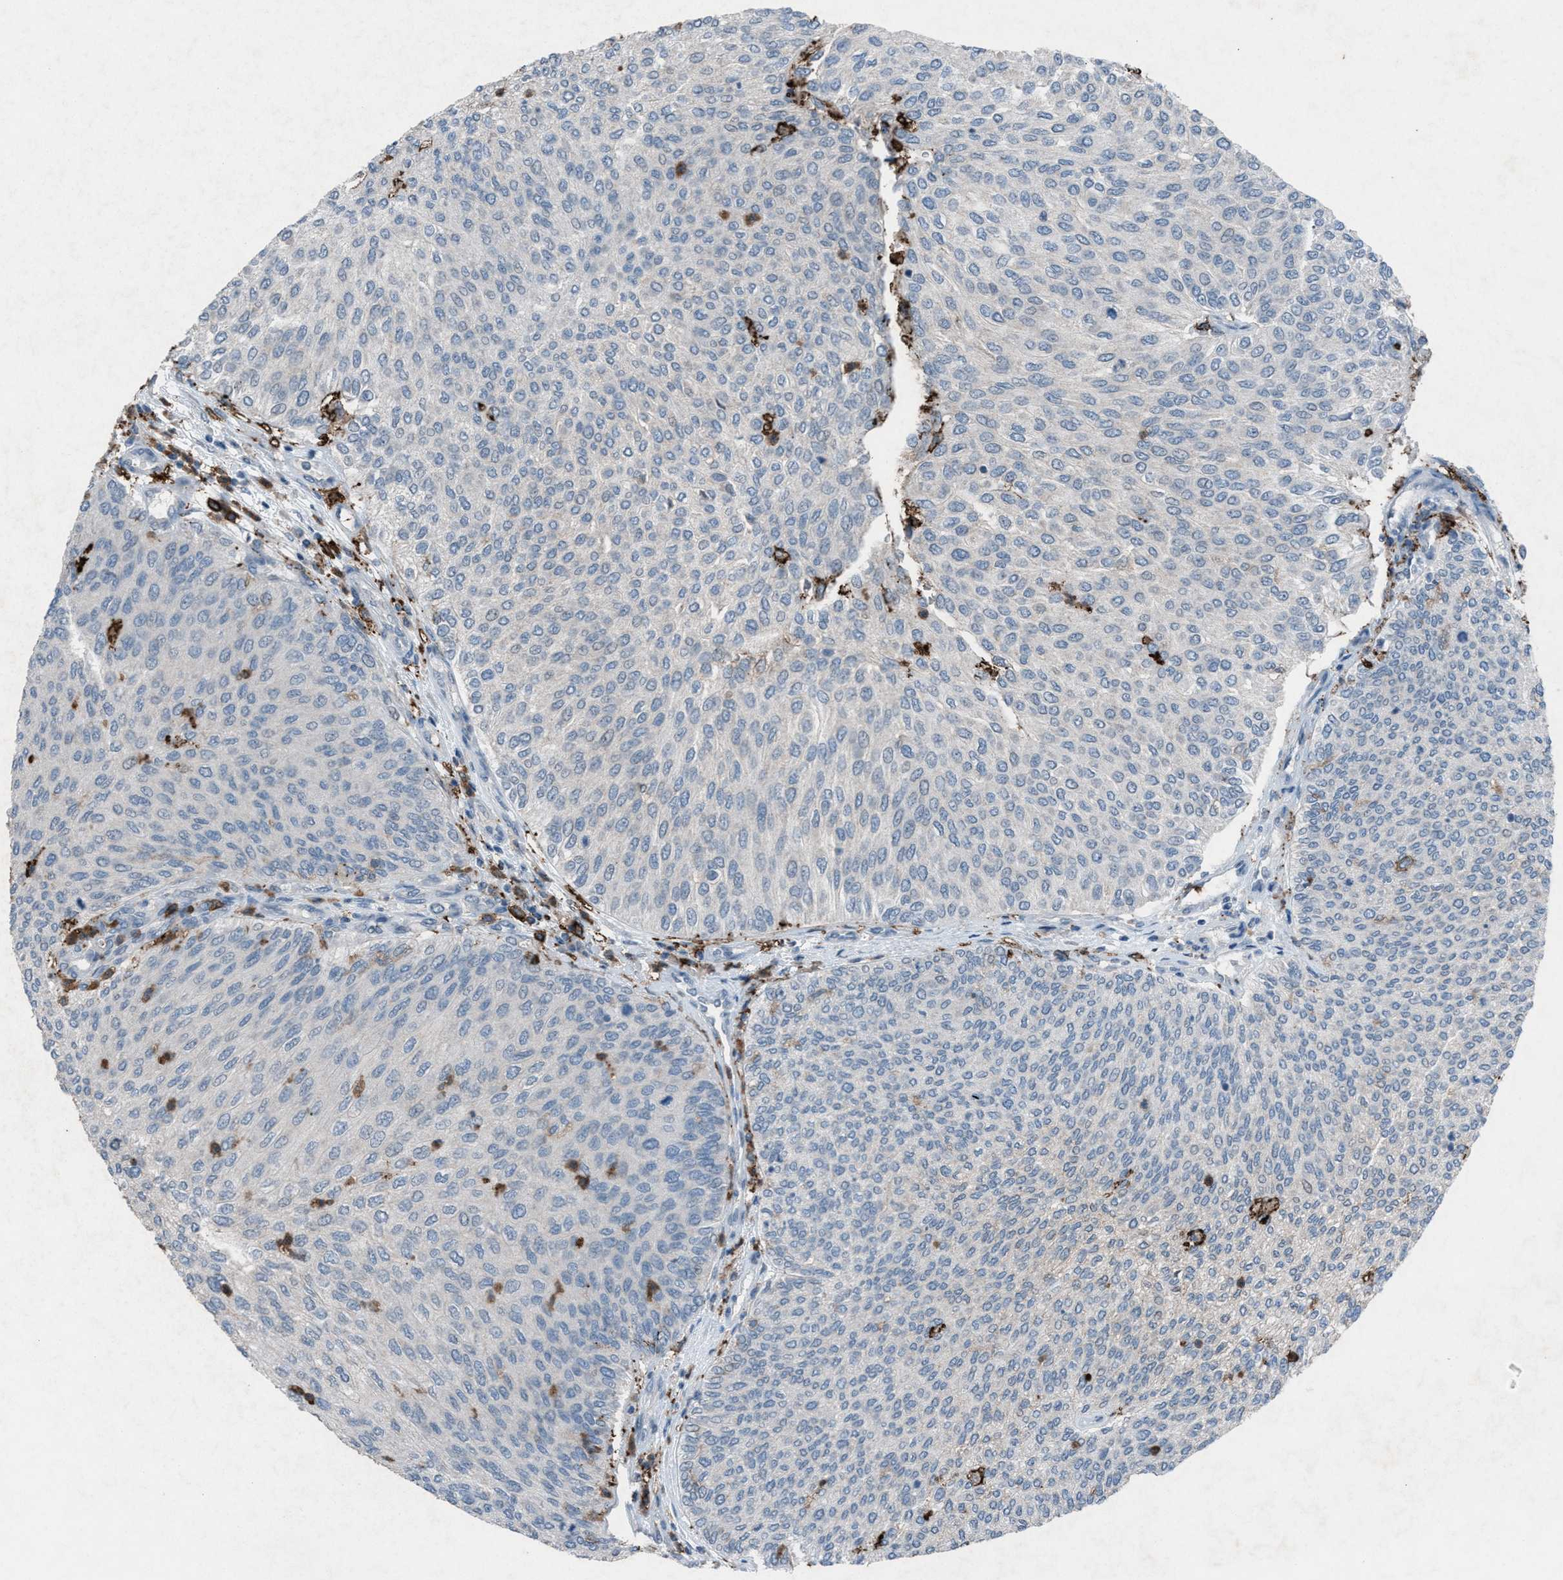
{"staining": {"intensity": "negative", "quantity": "none", "location": "none"}, "tissue": "urothelial cancer", "cell_type": "Tumor cells", "image_type": "cancer", "snomed": [{"axis": "morphology", "description": "Urothelial carcinoma, Low grade"}, {"axis": "topography", "description": "Urinary bladder"}], "caption": "A high-resolution micrograph shows immunohistochemistry (IHC) staining of urothelial cancer, which demonstrates no significant expression in tumor cells. (Brightfield microscopy of DAB IHC at high magnification).", "gene": "FCER1G", "patient": {"sex": "female", "age": 79}}